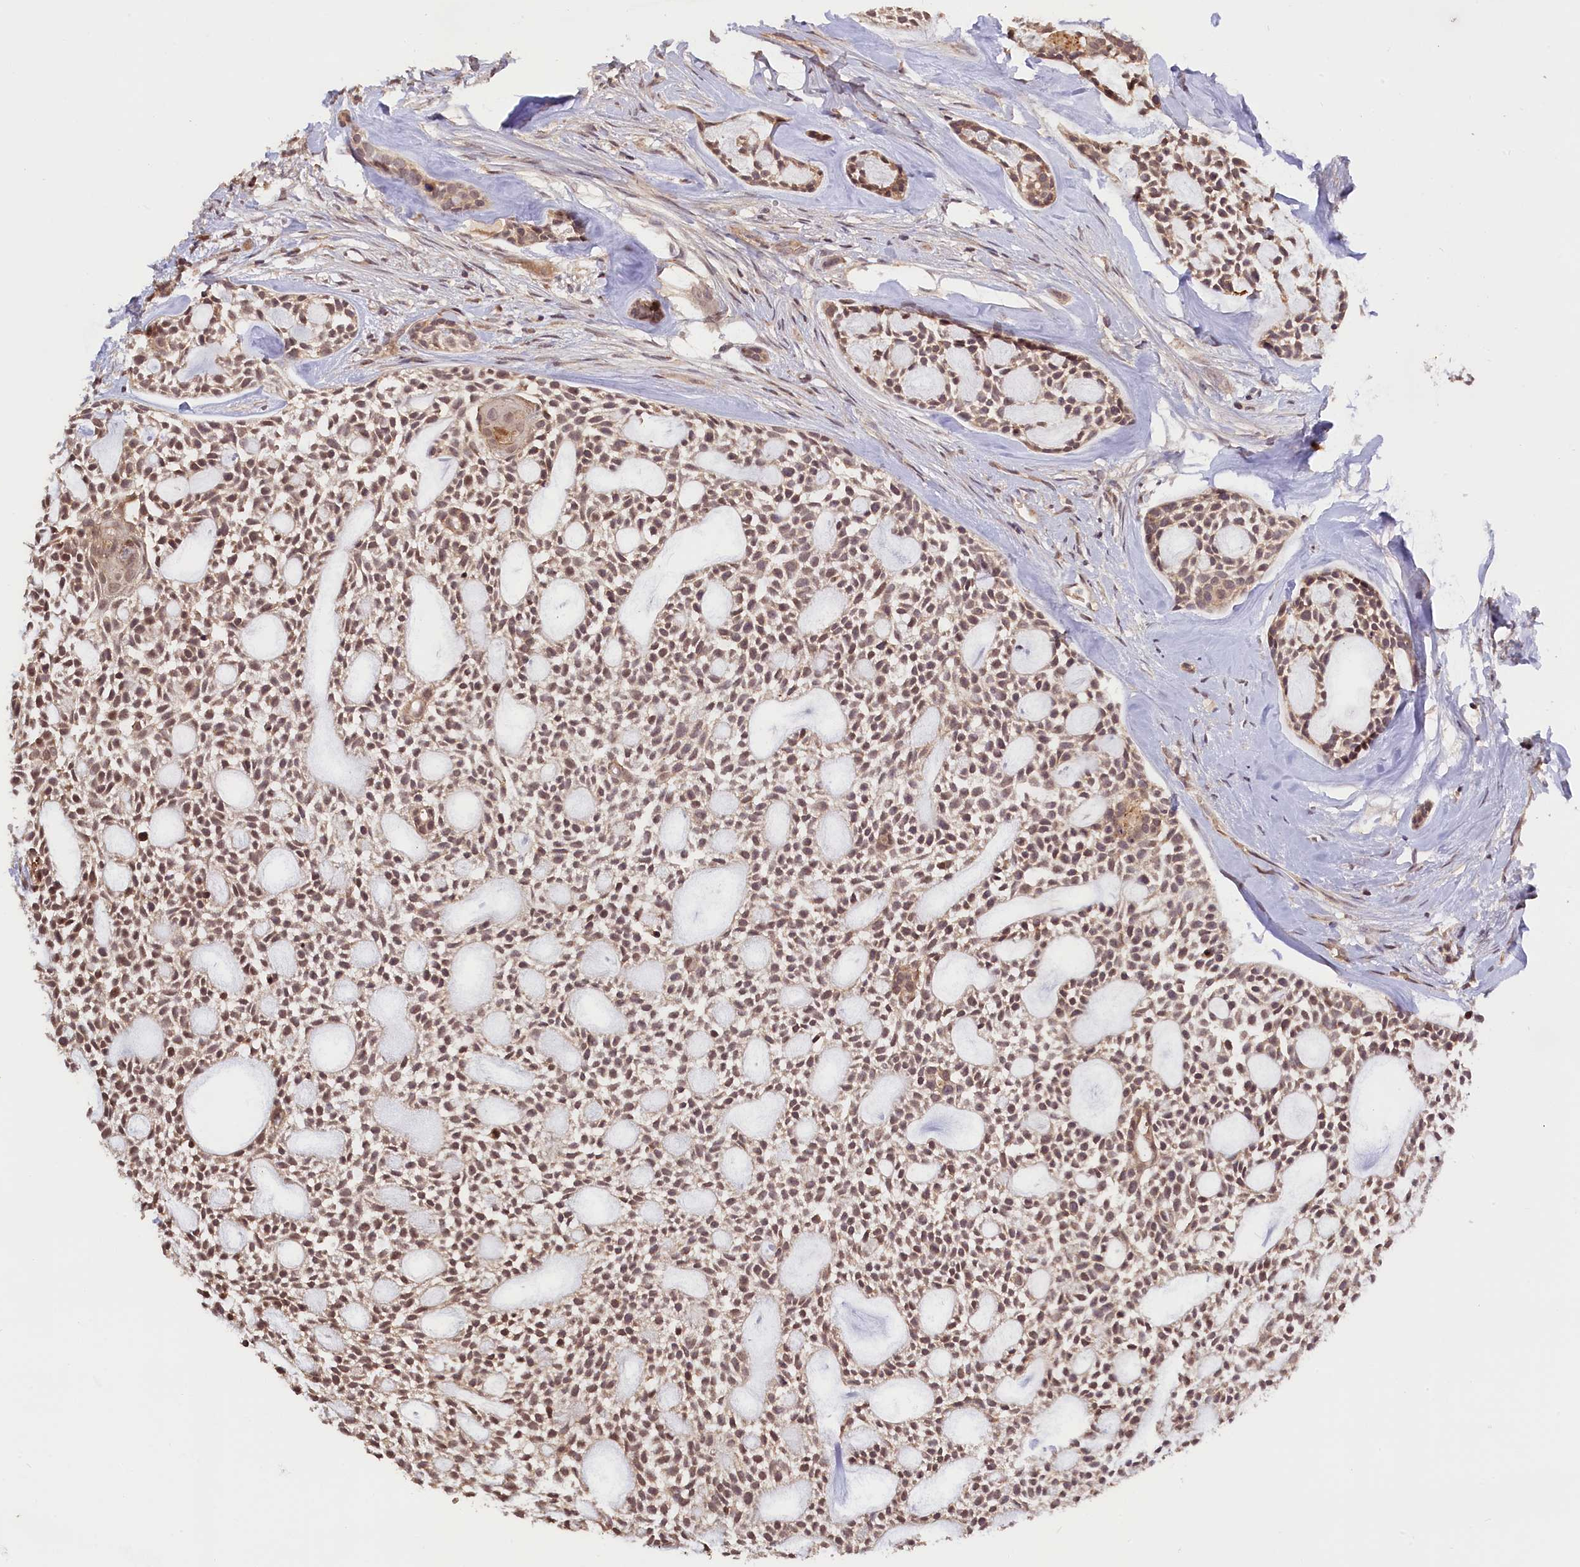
{"staining": {"intensity": "moderate", "quantity": ">75%", "location": "cytoplasmic/membranous,nuclear"}, "tissue": "head and neck cancer", "cell_type": "Tumor cells", "image_type": "cancer", "snomed": [{"axis": "morphology", "description": "Adenocarcinoma, NOS"}, {"axis": "topography", "description": "Subcutis"}, {"axis": "topography", "description": "Head-Neck"}], "caption": "A histopathology image showing moderate cytoplasmic/membranous and nuclear staining in about >75% of tumor cells in head and neck adenocarcinoma, as visualized by brown immunohistochemical staining.", "gene": "ZNF480", "patient": {"sex": "female", "age": 73}}